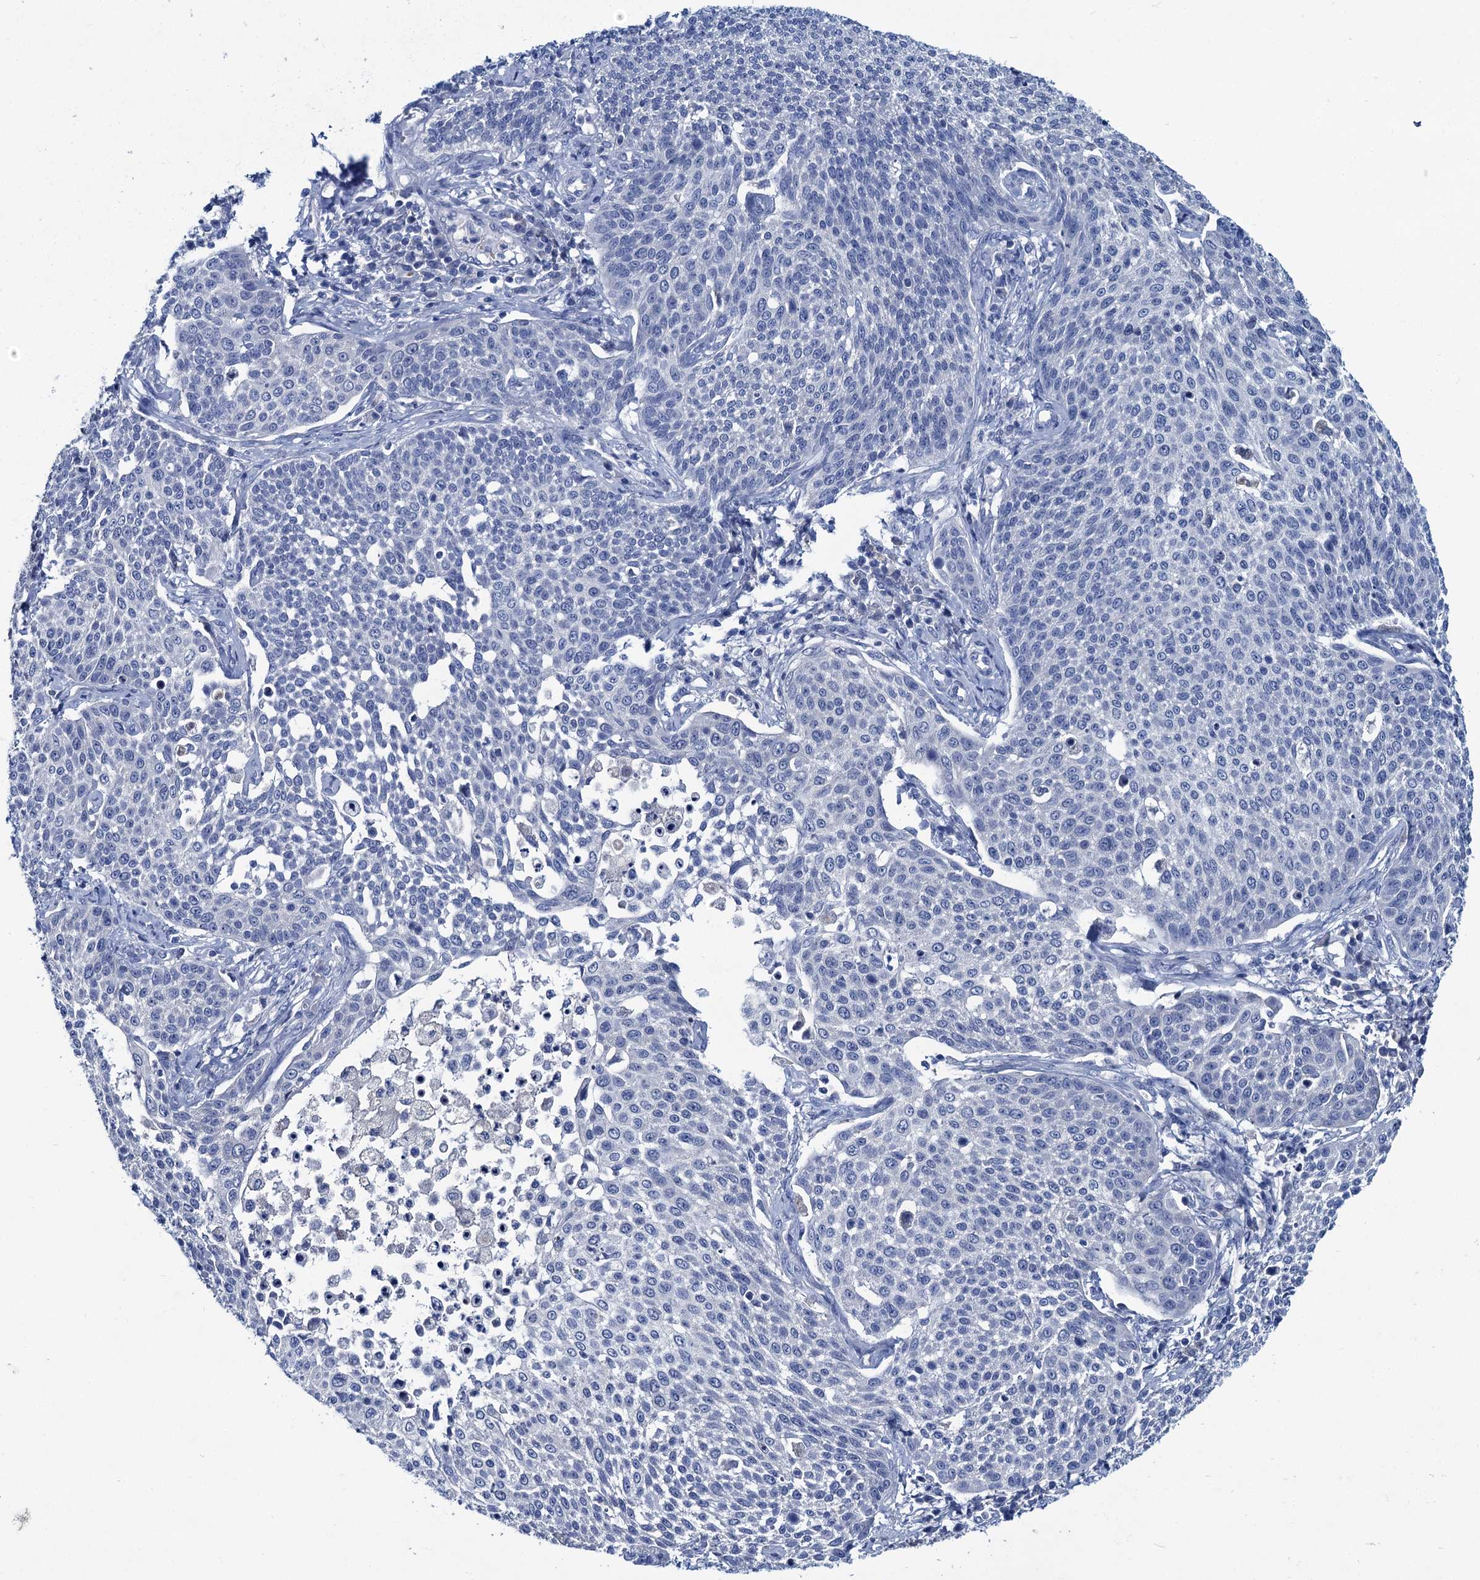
{"staining": {"intensity": "negative", "quantity": "none", "location": "none"}, "tissue": "cervical cancer", "cell_type": "Tumor cells", "image_type": "cancer", "snomed": [{"axis": "morphology", "description": "Squamous cell carcinoma, NOS"}, {"axis": "topography", "description": "Cervix"}], "caption": "High power microscopy photomicrograph of an immunohistochemistry micrograph of cervical cancer (squamous cell carcinoma), revealing no significant expression in tumor cells.", "gene": "RTKN2", "patient": {"sex": "female", "age": 34}}